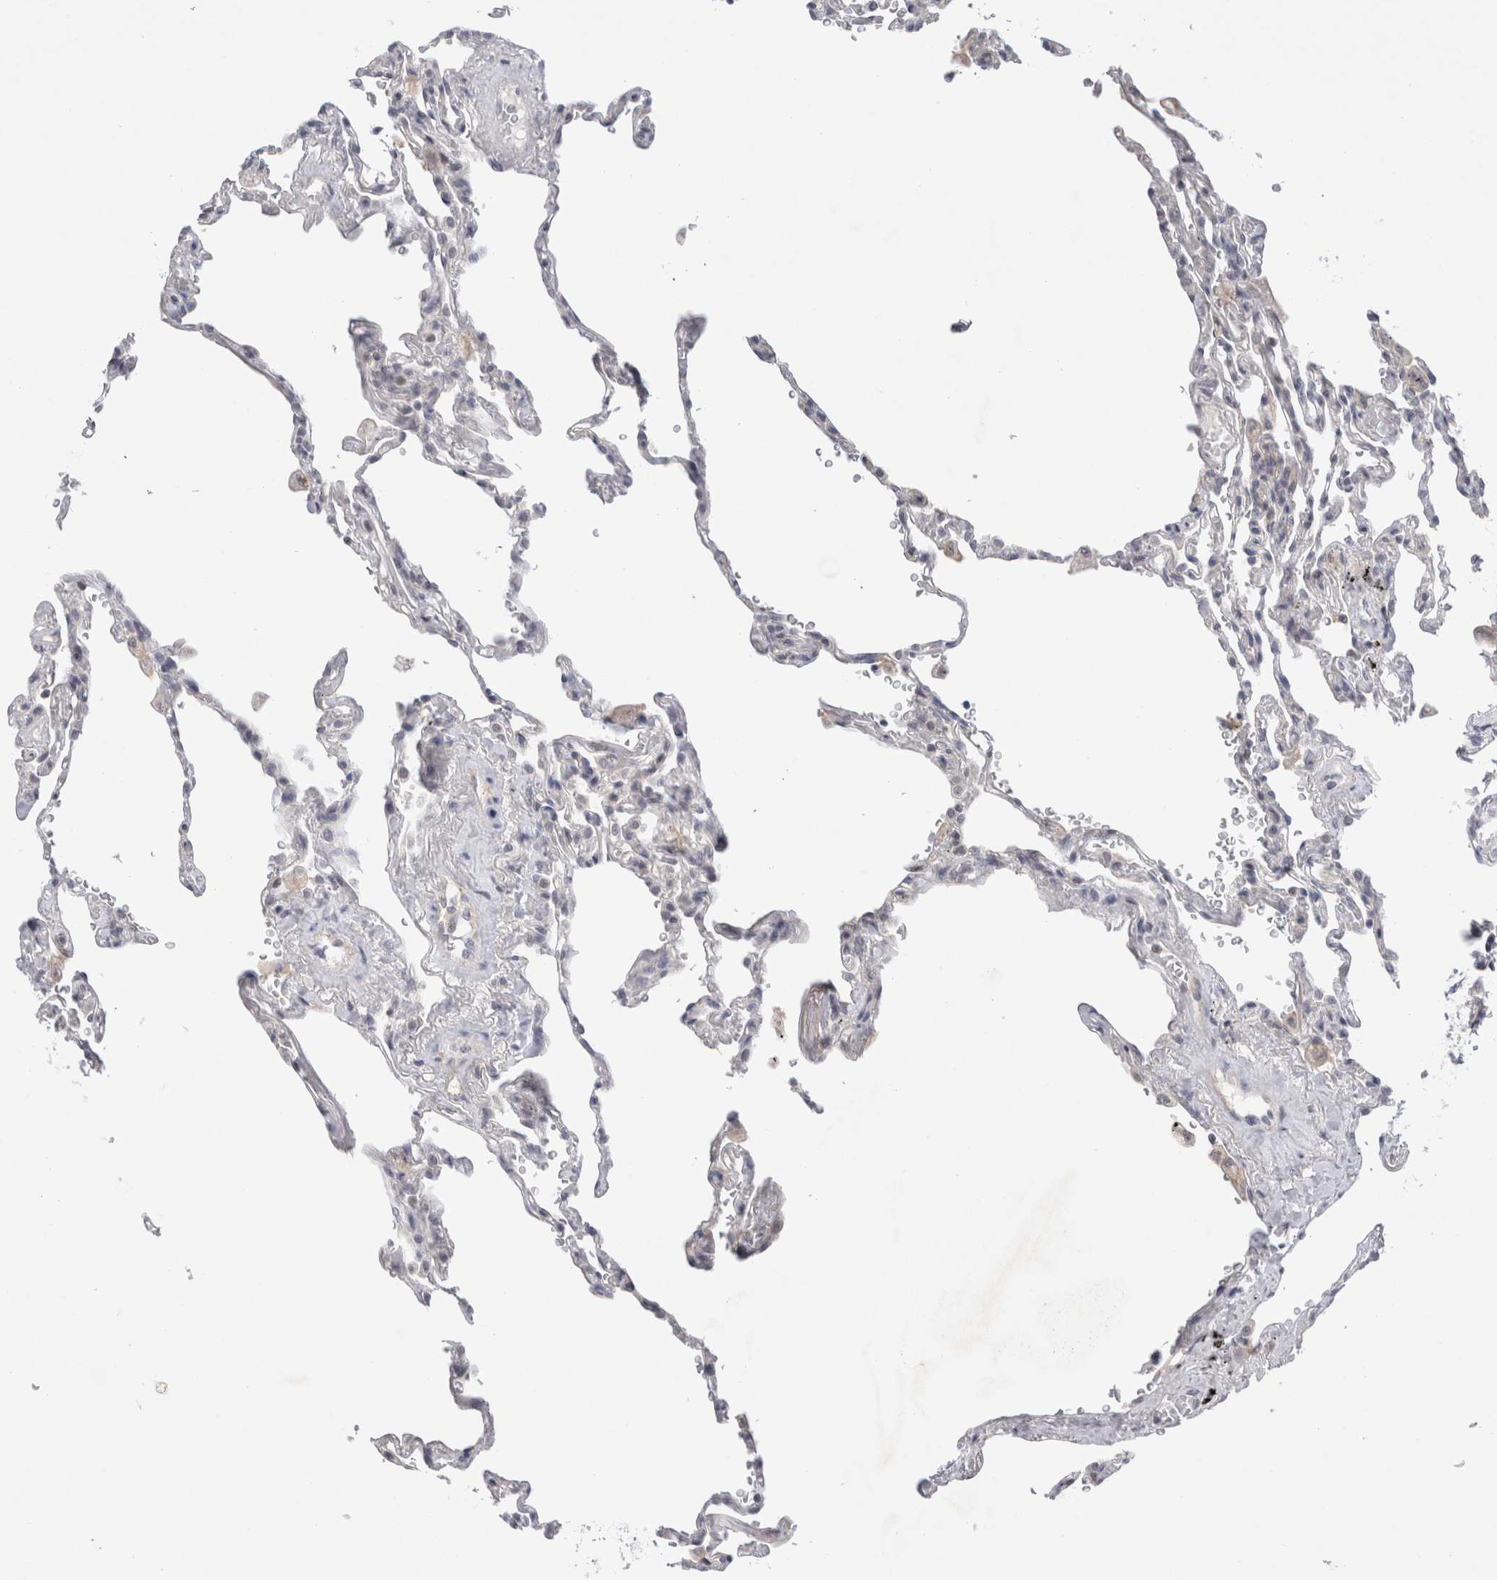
{"staining": {"intensity": "negative", "quantity": "none", "location": "none"}, "tissue": "lung", "cell_type": "Alveolar cells", "image_type": "normal", "snomed": [{"axis": "morphology", "description": "Normal tissue, NOS"}, {"axis": "topography", "description": "Lung"}], "caption": "IHC histopathology image of unremarkable lung: lung stained with DAB demonstrates no significant protein positivity in alveolar cells.", "gene": "CERS5", "patient": {"sex": "male", "age": 59}}